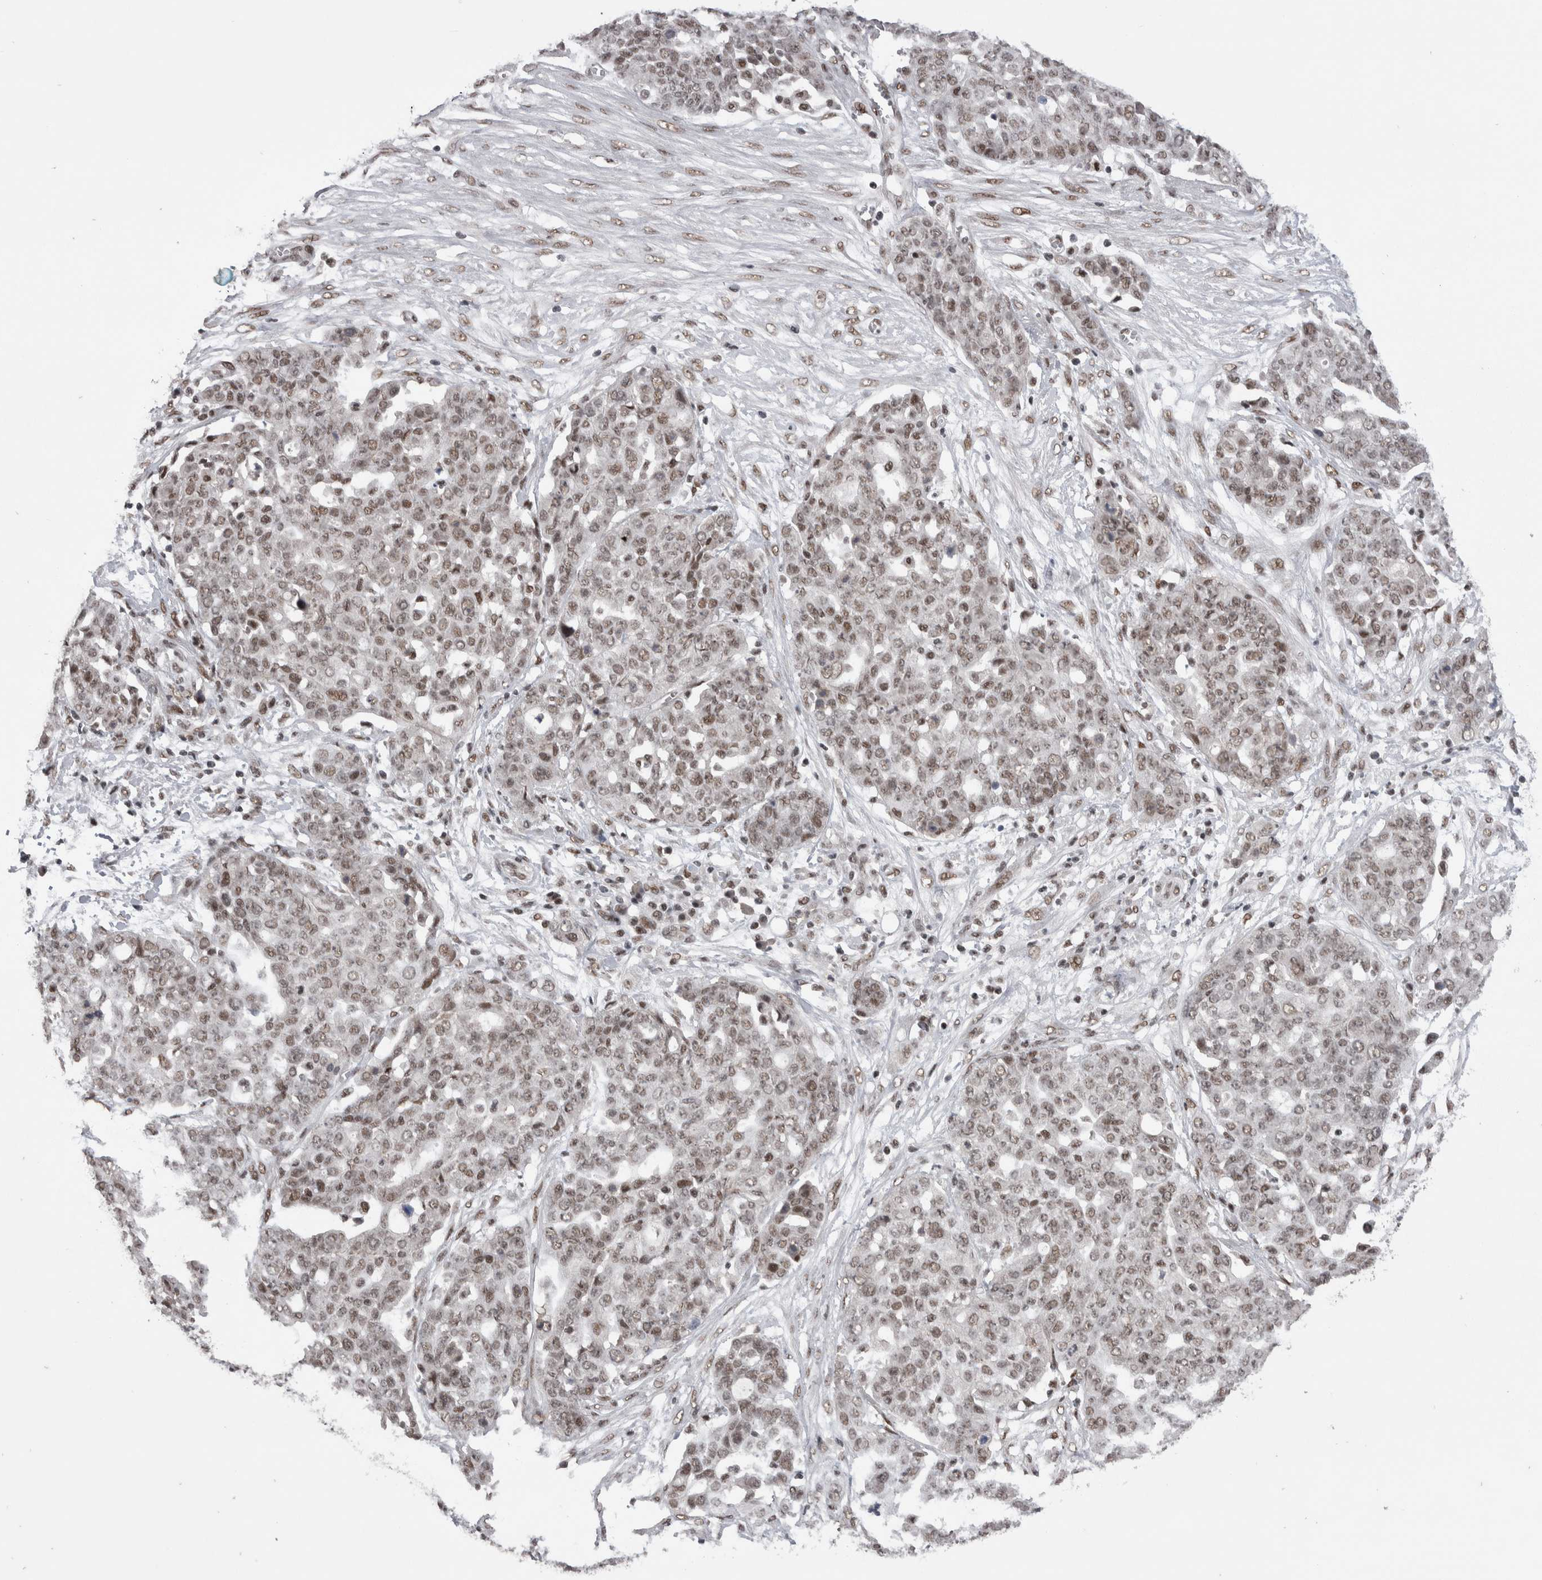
{"staining": {"intensity": "weak", "quantity": ">75%", "location": "nuclear"}, "tissue": "ovarian cancer", "cell_type": "Tumor cells", "image_type": "cancer", "snomed": [{"axis": "morphology", "description": "Cystadenocarcinoma, serous, NOS"}, {"axis": "topography", "description": "Soft tissue"}, {"axis": "topography", "description": "Ovary"}], "caption": "Ovarian cancer stained with a protein marker exhibits weak staining in tumor cells.", "gene": "DMTF1", "patient": {"sex": "female", "age": 57}}